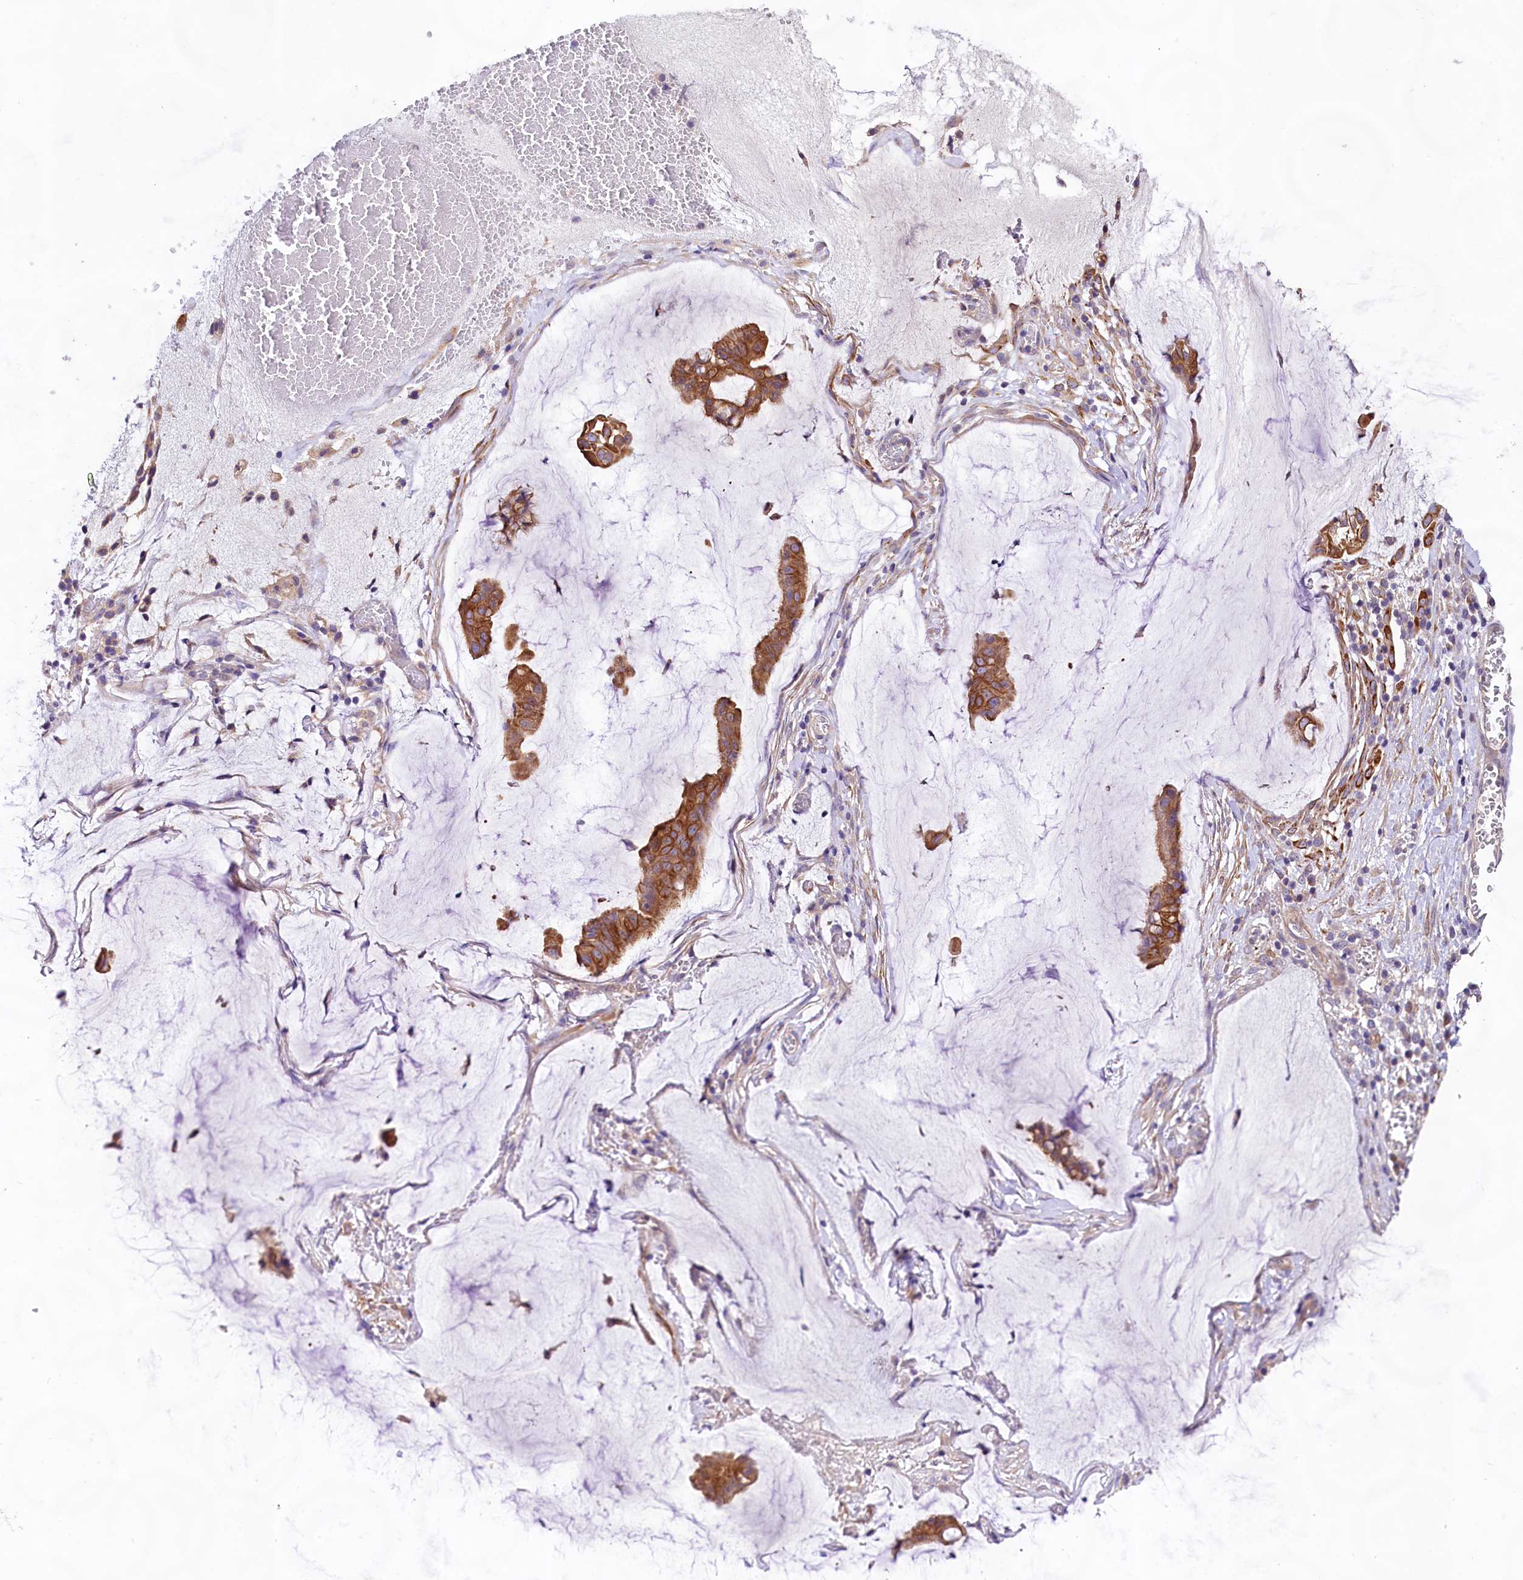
{"staining": {"intensity": "moderate", "quantity": ">75%", "location": "cytoplasmic/membranous"}, "tissue": "ovarian cancer", "cell_type": "Tumor cells", "image_type": "cancer", "snomed": [{"axis": "morphology", "description": "Cystadenocarcinoma, mucinous, NOS"}, {"axis": "topography", "description": "Ovary"}], "caption": "Human ovarian cancer stained for a protein (brown) exhibits moderate cytoplasmic/membranous positive positivity in approximately >75% of tumor cells.", "gene": "VPS11", "patient": {"sex": "female", "age": 73}}